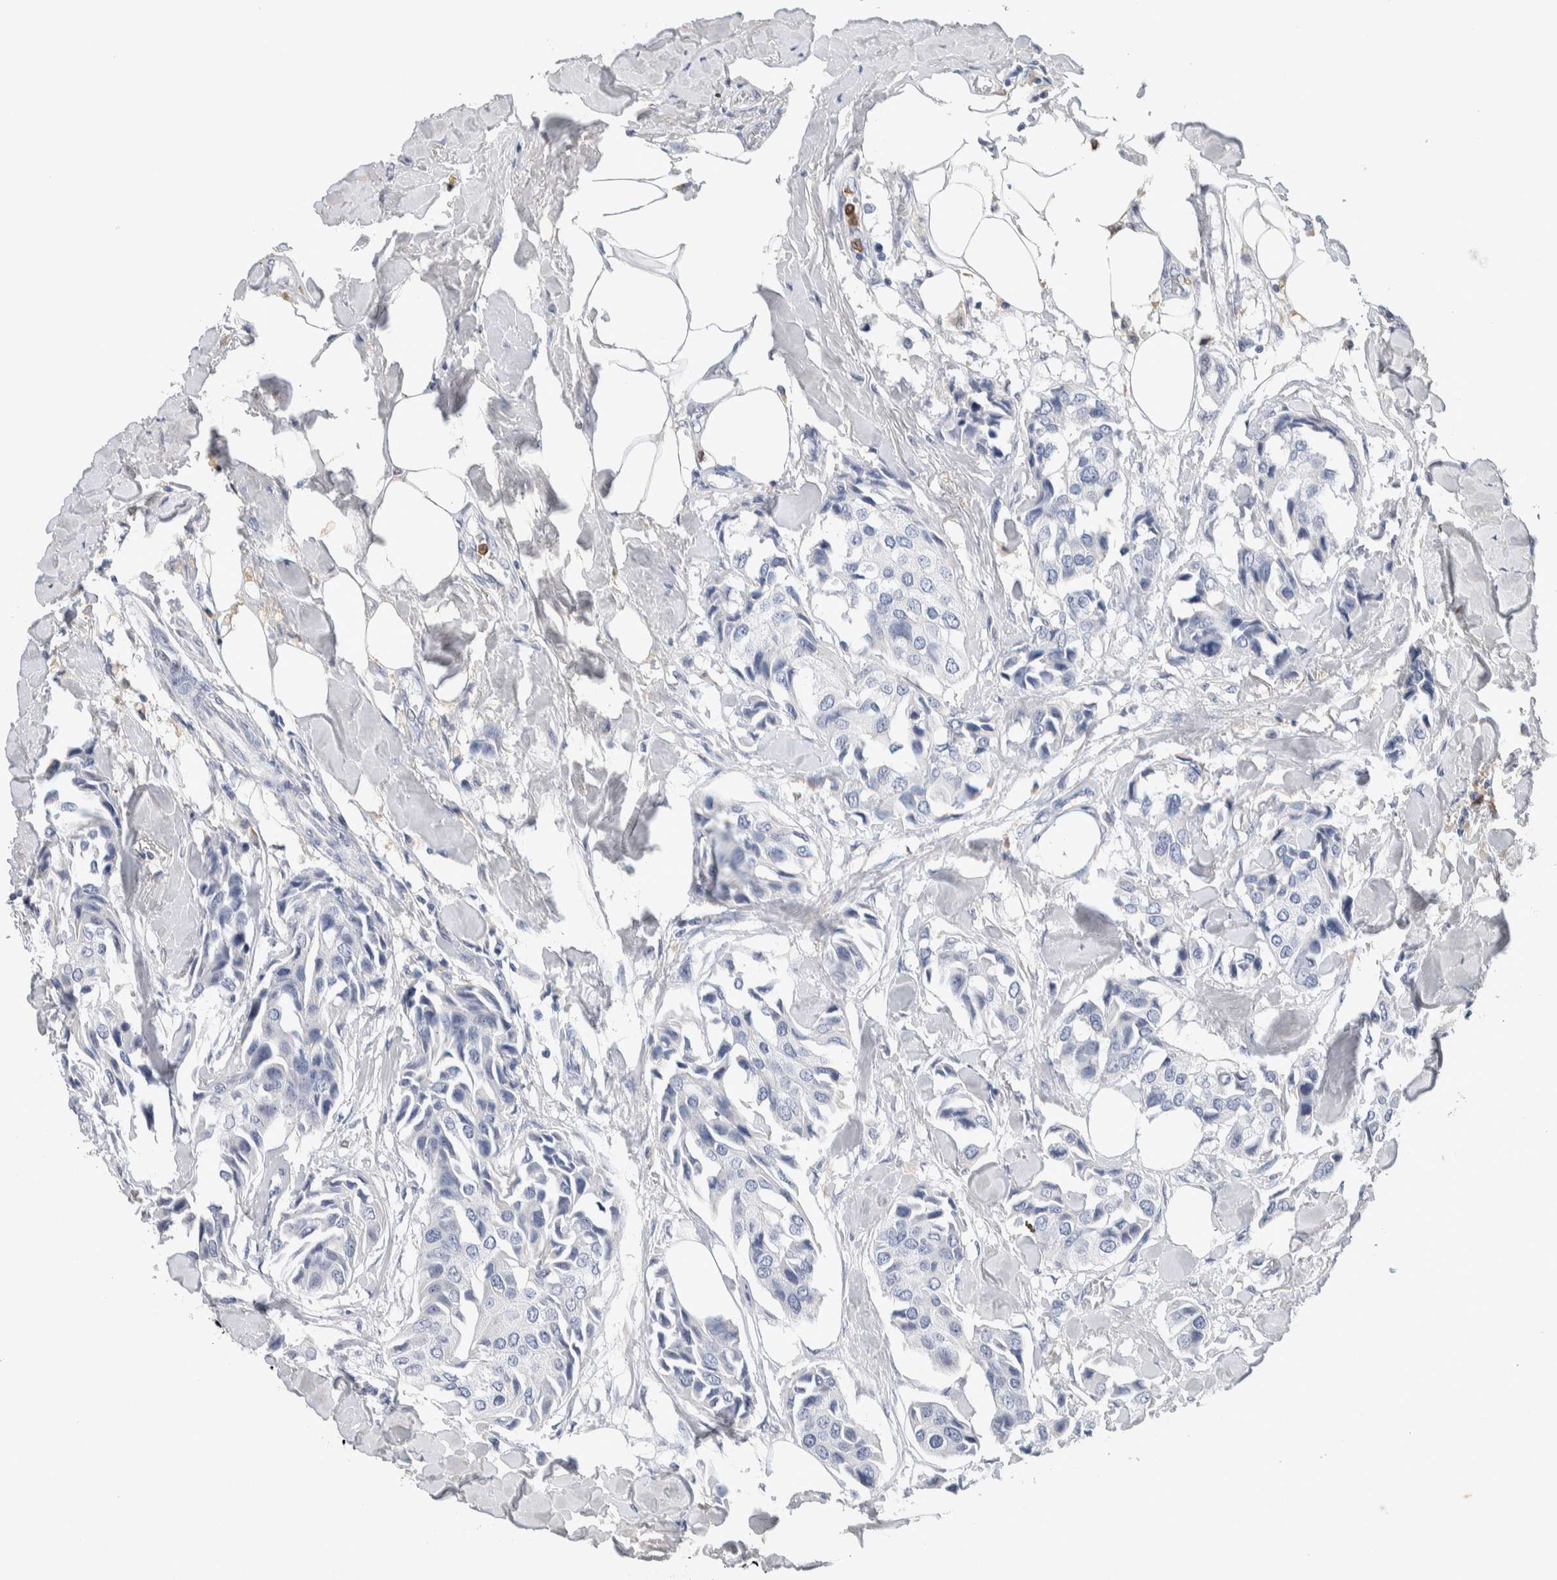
{"staining": {"intensity": "negative", "quantity": "none", "location": "none"}, "tissue": "breast cancer", "cell_type": "Tumor cells", "image_type": "cancer", "snomed": [{"axis": "morphology", "description": "Duct carcinoma"}, {"axis": "topography", "description": "Breast"}], "caption": "Image shows no significant protein expression in tumor cells of breast cancer.", "gene": "NCF2", "patient": {"sex": "female", "age": 80}}